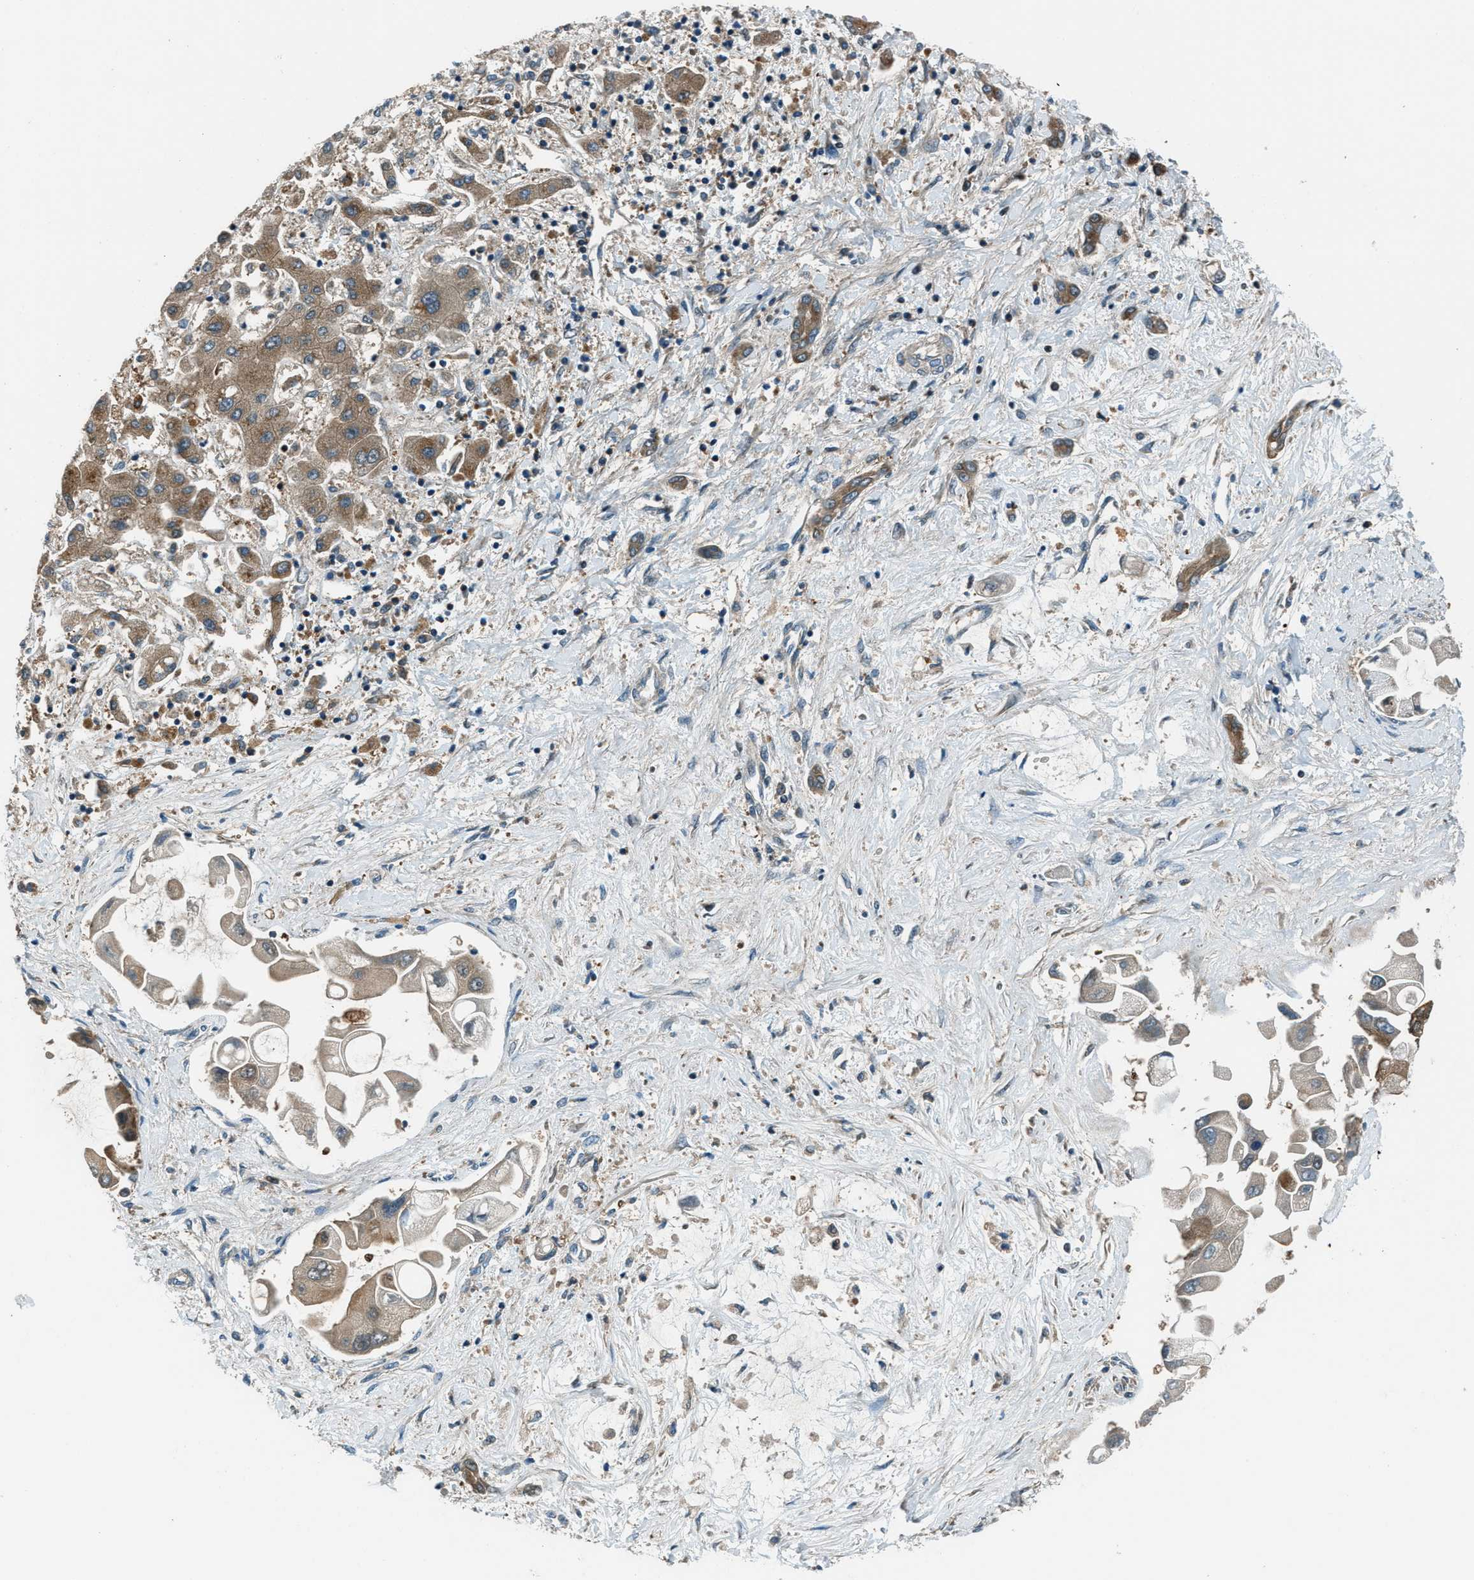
{"staining": {"intensity": "moderate", "quantity": "<25%", "location": "cytoplasmic/membranous"}, "tissue": "liver cancer", "cell_type": "Tumor cells", "image_type": "cancer", "snomed": [{"axis": "morphology", "description": "Cholangiocarcinoma"}, {"axis": "topography", "description": "Liver"}], "caption": "Protein expression analysis of liver cholangiocarcinoma shows moderate cytoplasmic/membranous expression in about <25% of tumor cells.", "gene": "HEBP2", "patient": {"sex": "male", "age": 50}}